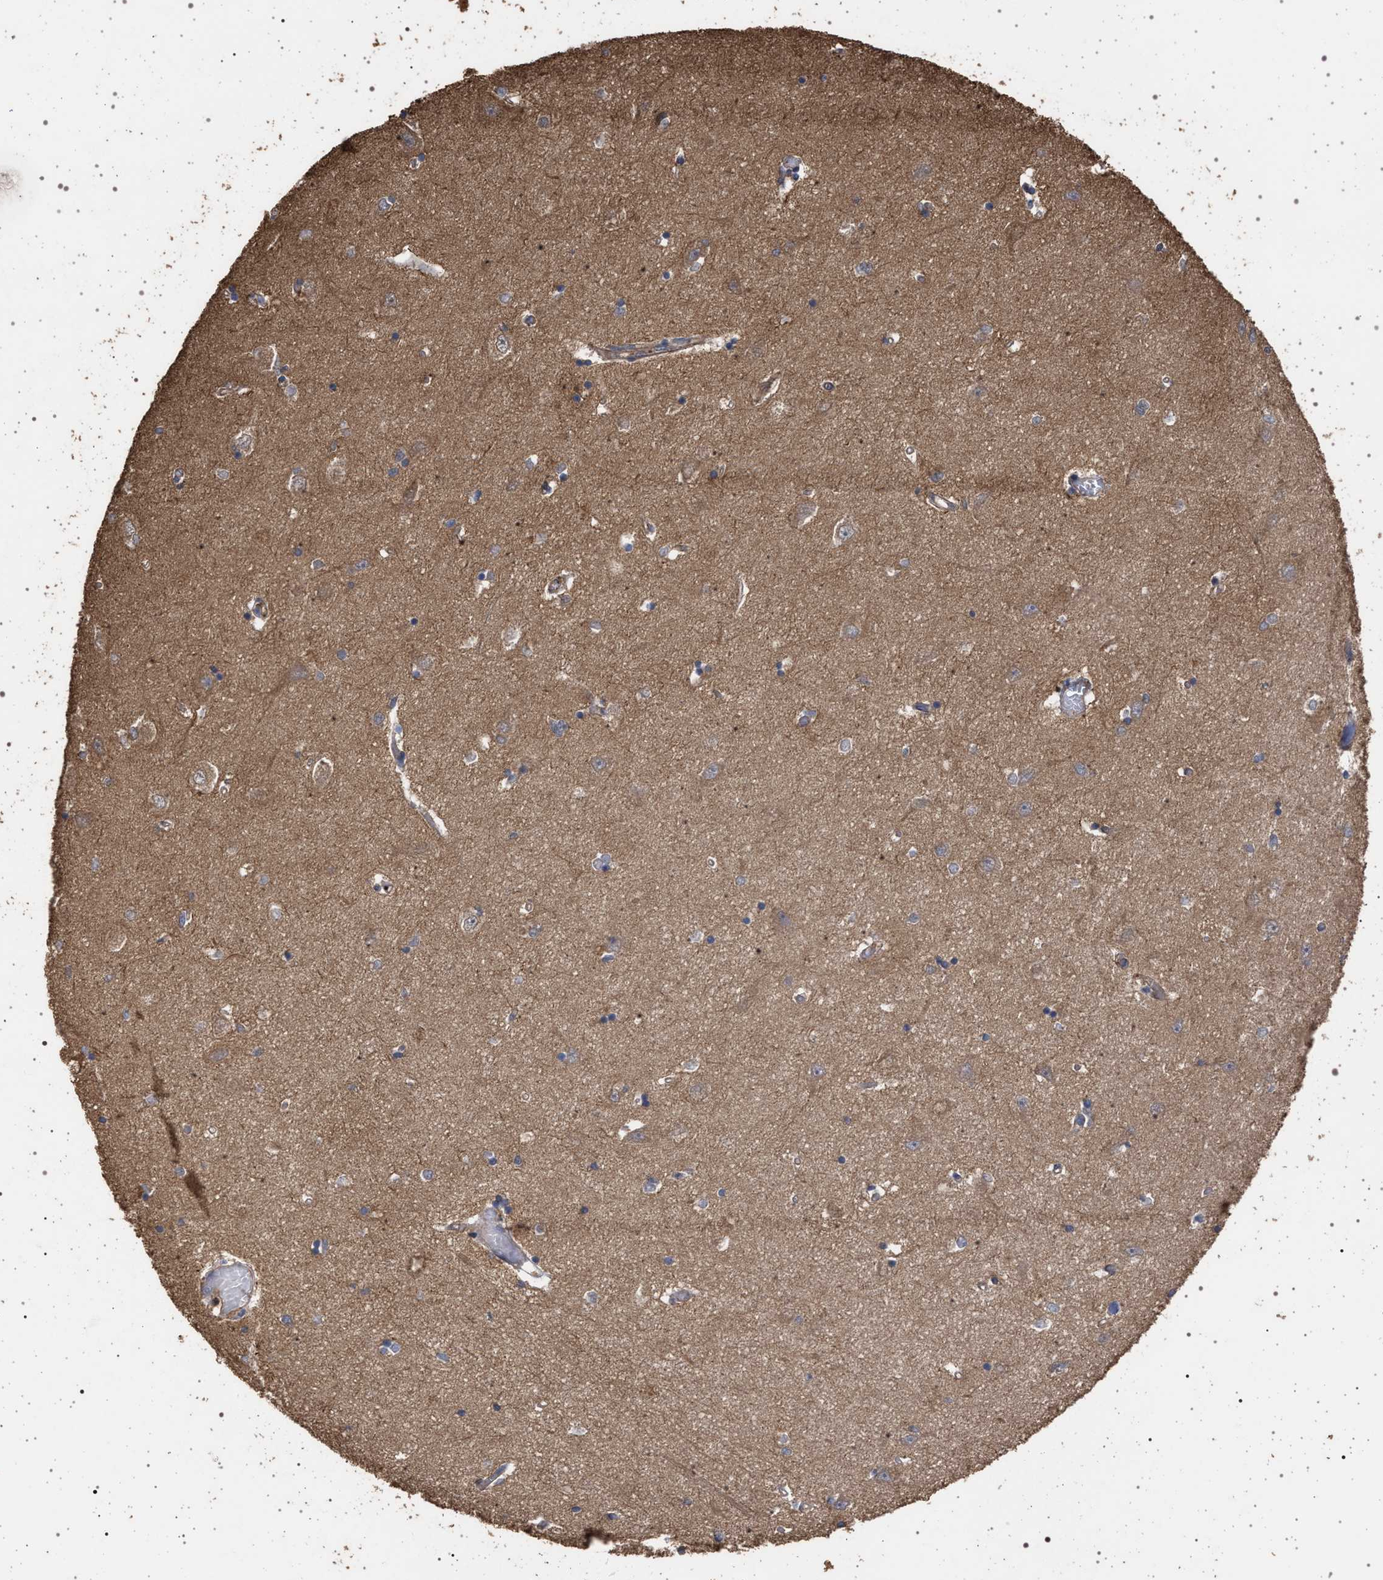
{"staining": {"intensity": "moderate", "quantity": "<25%", "location": "cytoplasmic/membranous"}, "tissue": "hippocampus", "cell_type": "Glial cells", "image_type": "normal", "snomed": [{"axis": "morphology", "description": "Normal tissue, NOS"}, {"axis": "topography", "description": "Hippocampus"}], "caption": "A high-resolution micrograph shows immunohistochemistry (IHC) staining of unremarkable hippocampus, which shows moderate cytoplasmic/membranous expression in about <25% of glial cells.", "gene": "IFT20", "patient": {"sex": "male", "age": 45}}